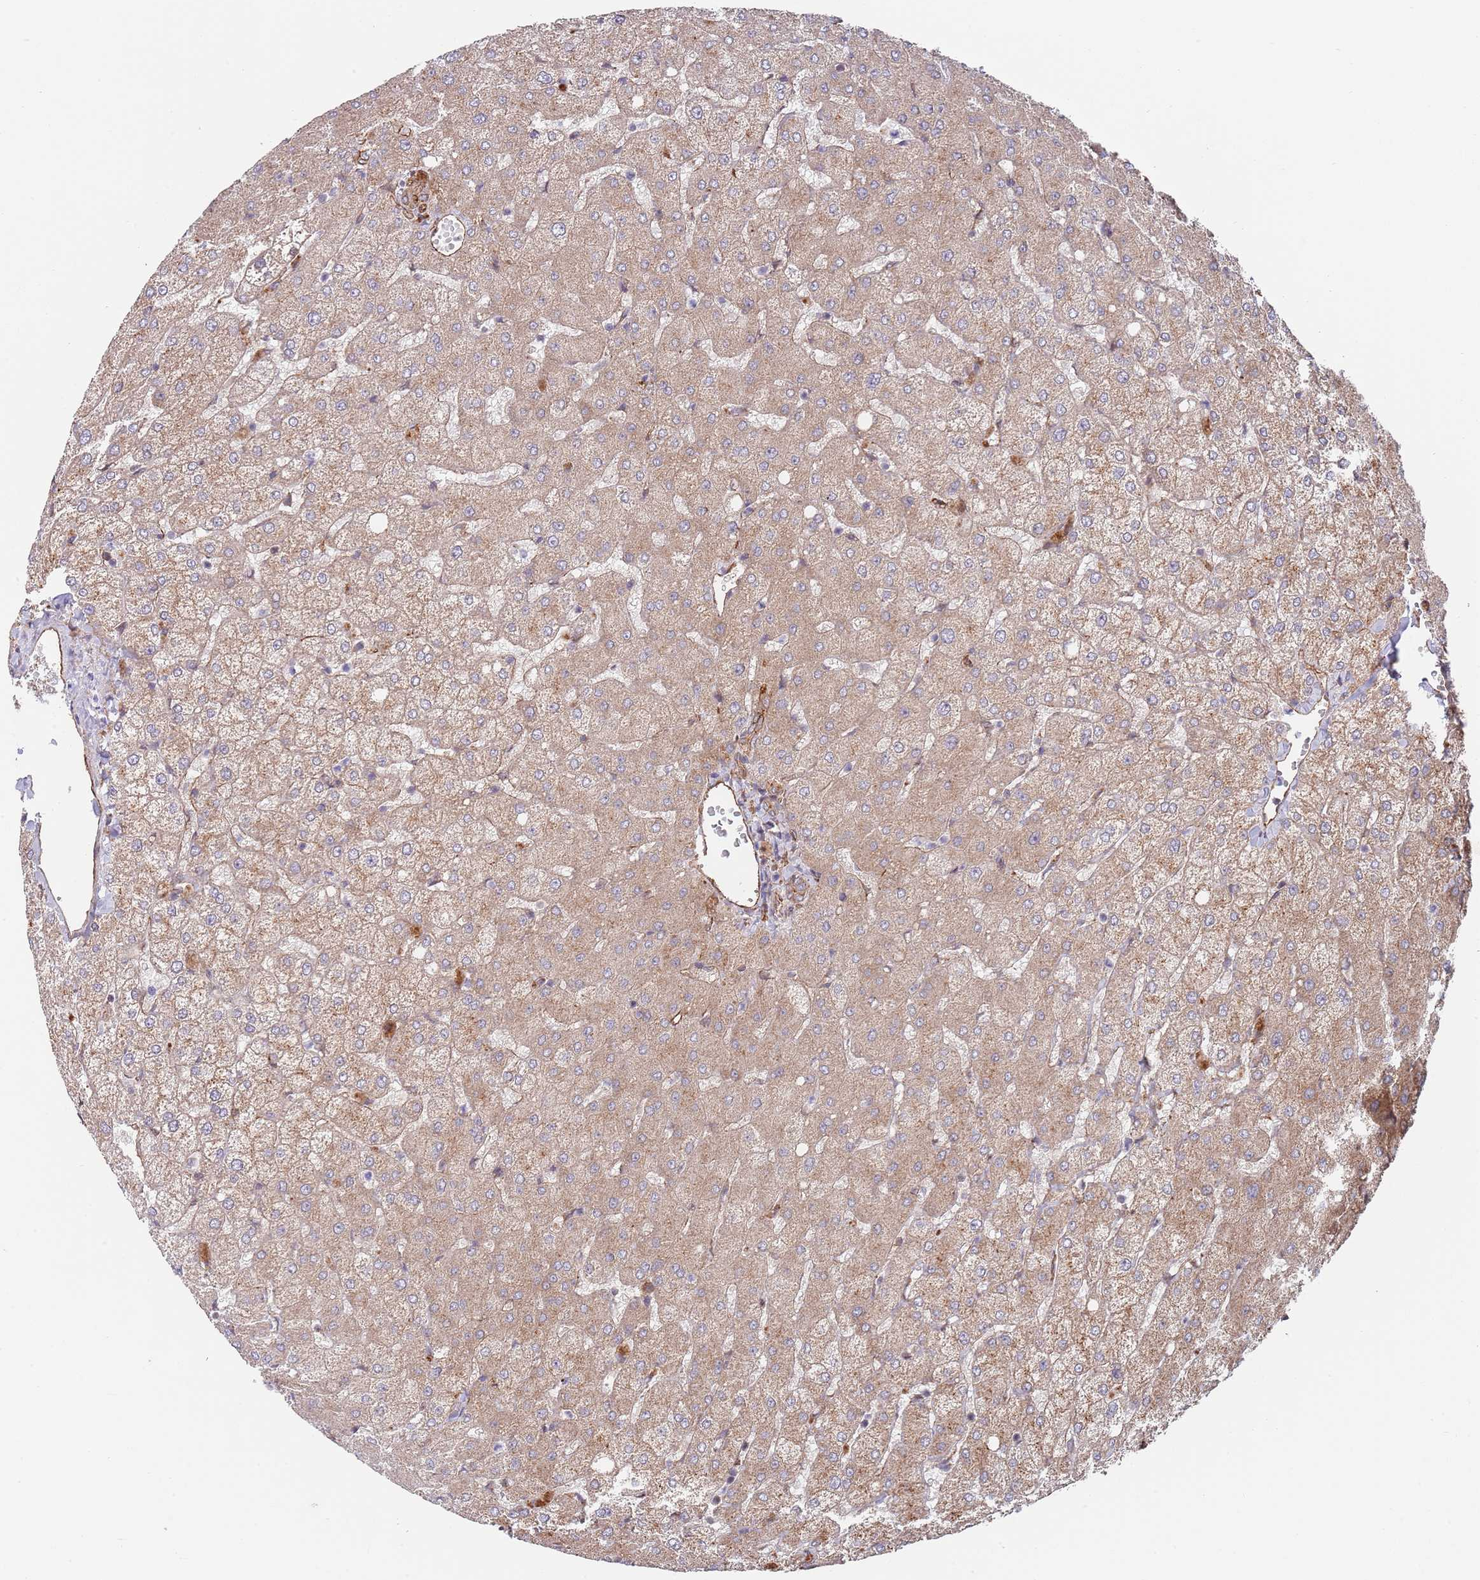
{"staining": {"intensity": "weak", "quantity": "<25%", "location": "cytoplasmic/membranous"}, "tissue": "liver", "cell_type": "Cholangiocytes", "image_type": "normal", "snomed": [{"axis": "morphology", "description": "Normal tissue, NOS"}, {"axis": "topography", "description": "Liver"}], "caption": "Immunohistochemical staining of benign human liver reveals no significant expression in cholangiocytes.", "gene": "BPNT1", "patient": {"sex": "female", "age": 54}}